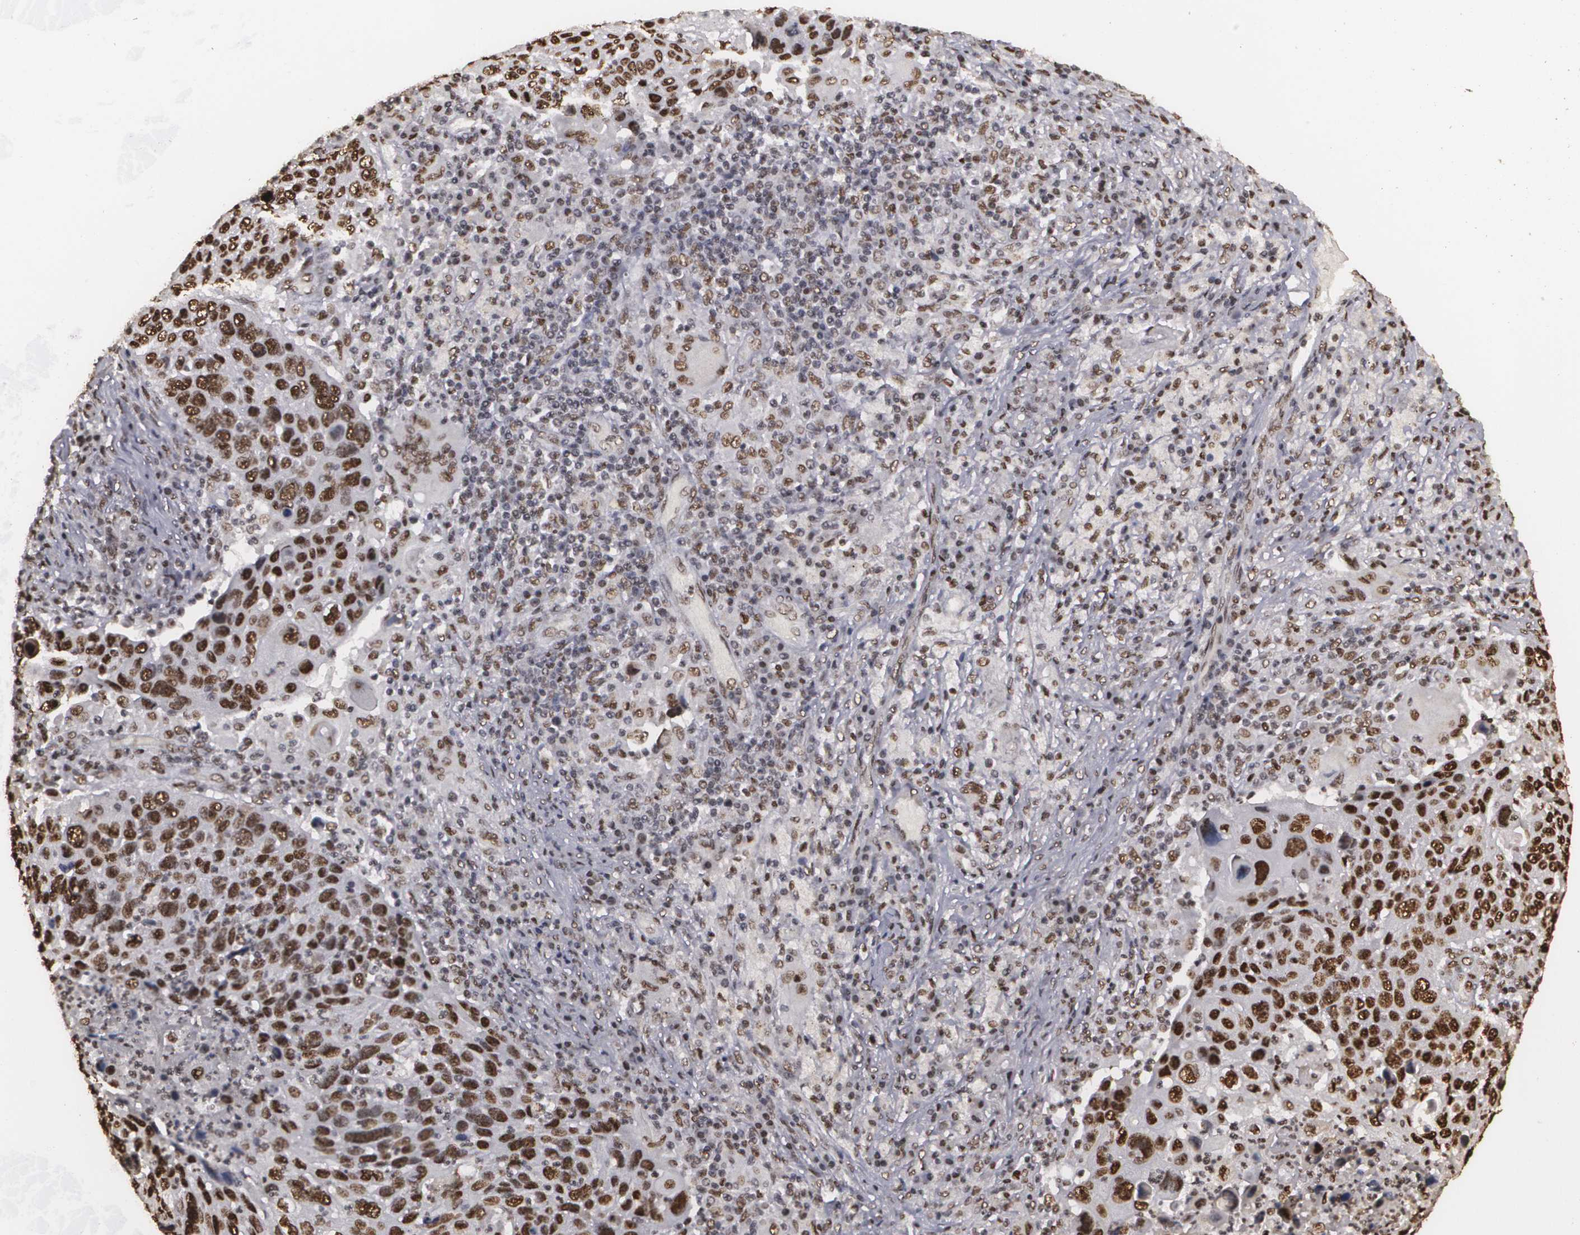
{"staining": {"intensity": "strong", "quantity": ">75%", "location": "nuclear"}, "tissue": "lung cancer", "cell_type": "Tumor cells", "image_type": "cancer", "snomed": [{"axis": "morphology", "description": "Squamous cell carcinoma, NOS"}, {"axis": "topography", "description": "Lung"}], "caption": "Immunohistochemical staining of squamous cell carcinoma (lung) displays strong nuclear protein expression in about >75% of tumor cells. The staining is performed using DAB brown chromogen to label protein expression. The nuclei are counter-stained blue using hematoxylin.", "gene": "RCOR1", "patient": {"sex": "male", "age": 68}}